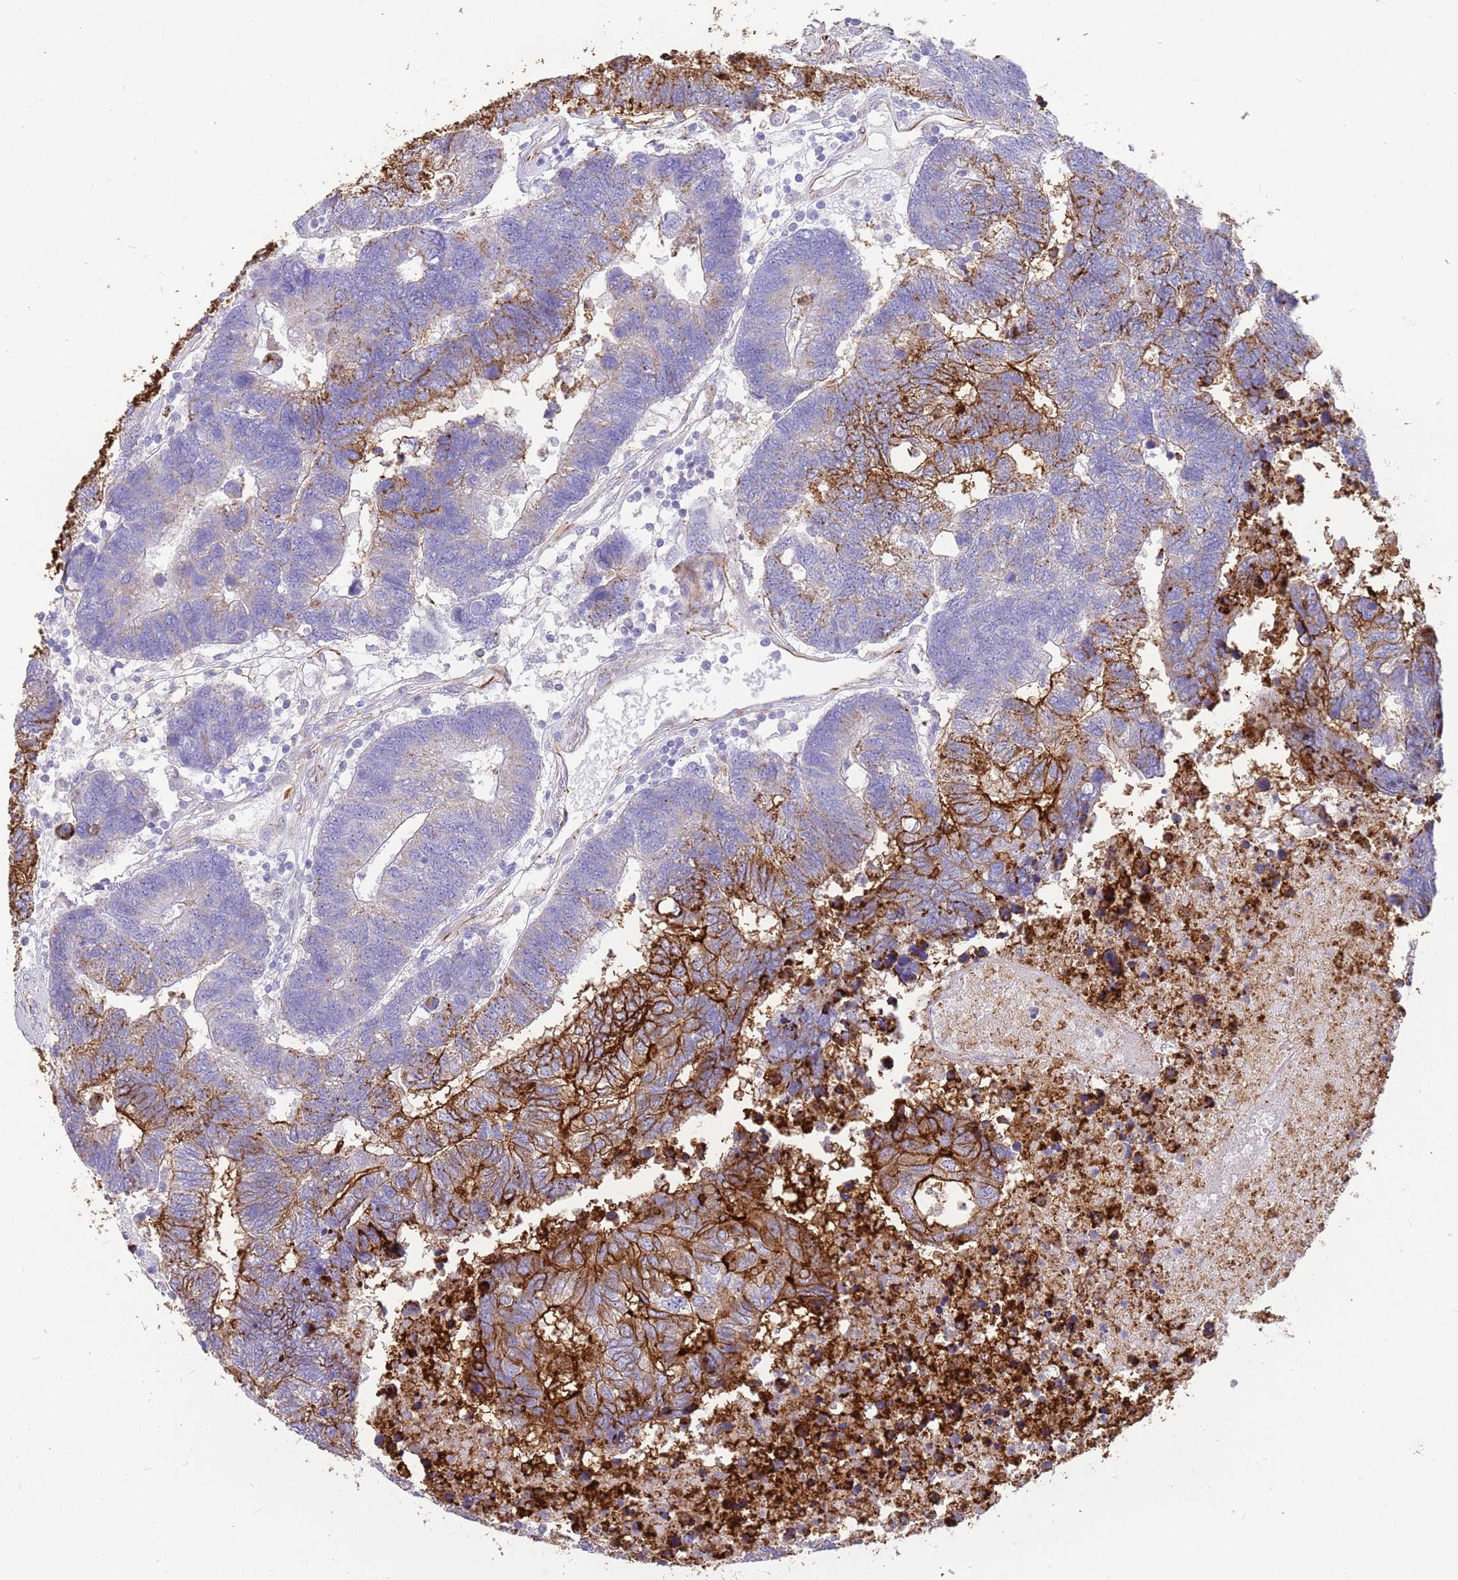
{"staining": {"intensity": "moderate", "quantity": "<25%", "location": "cytoplasmic/membranous"}, "tissue": "colorectal cancer", "cell_type": "Tumor cells", "image_type": "cancer", "snomed": [{"axis": "morphology", "description": "Adenocarcinoma, NOS"}, {"axis": "topography", "description": "Colon"}], "caption": "Immunohistochemistry photomicrograph of colorectal cancer stained for a protein (brown), which reveals low levels of moderate cytoplasmic/membranous staining in approximately <25% of tumor cells.", "gene": "ZDHHC1", "patient": {"sex": "female", "age": 48}}